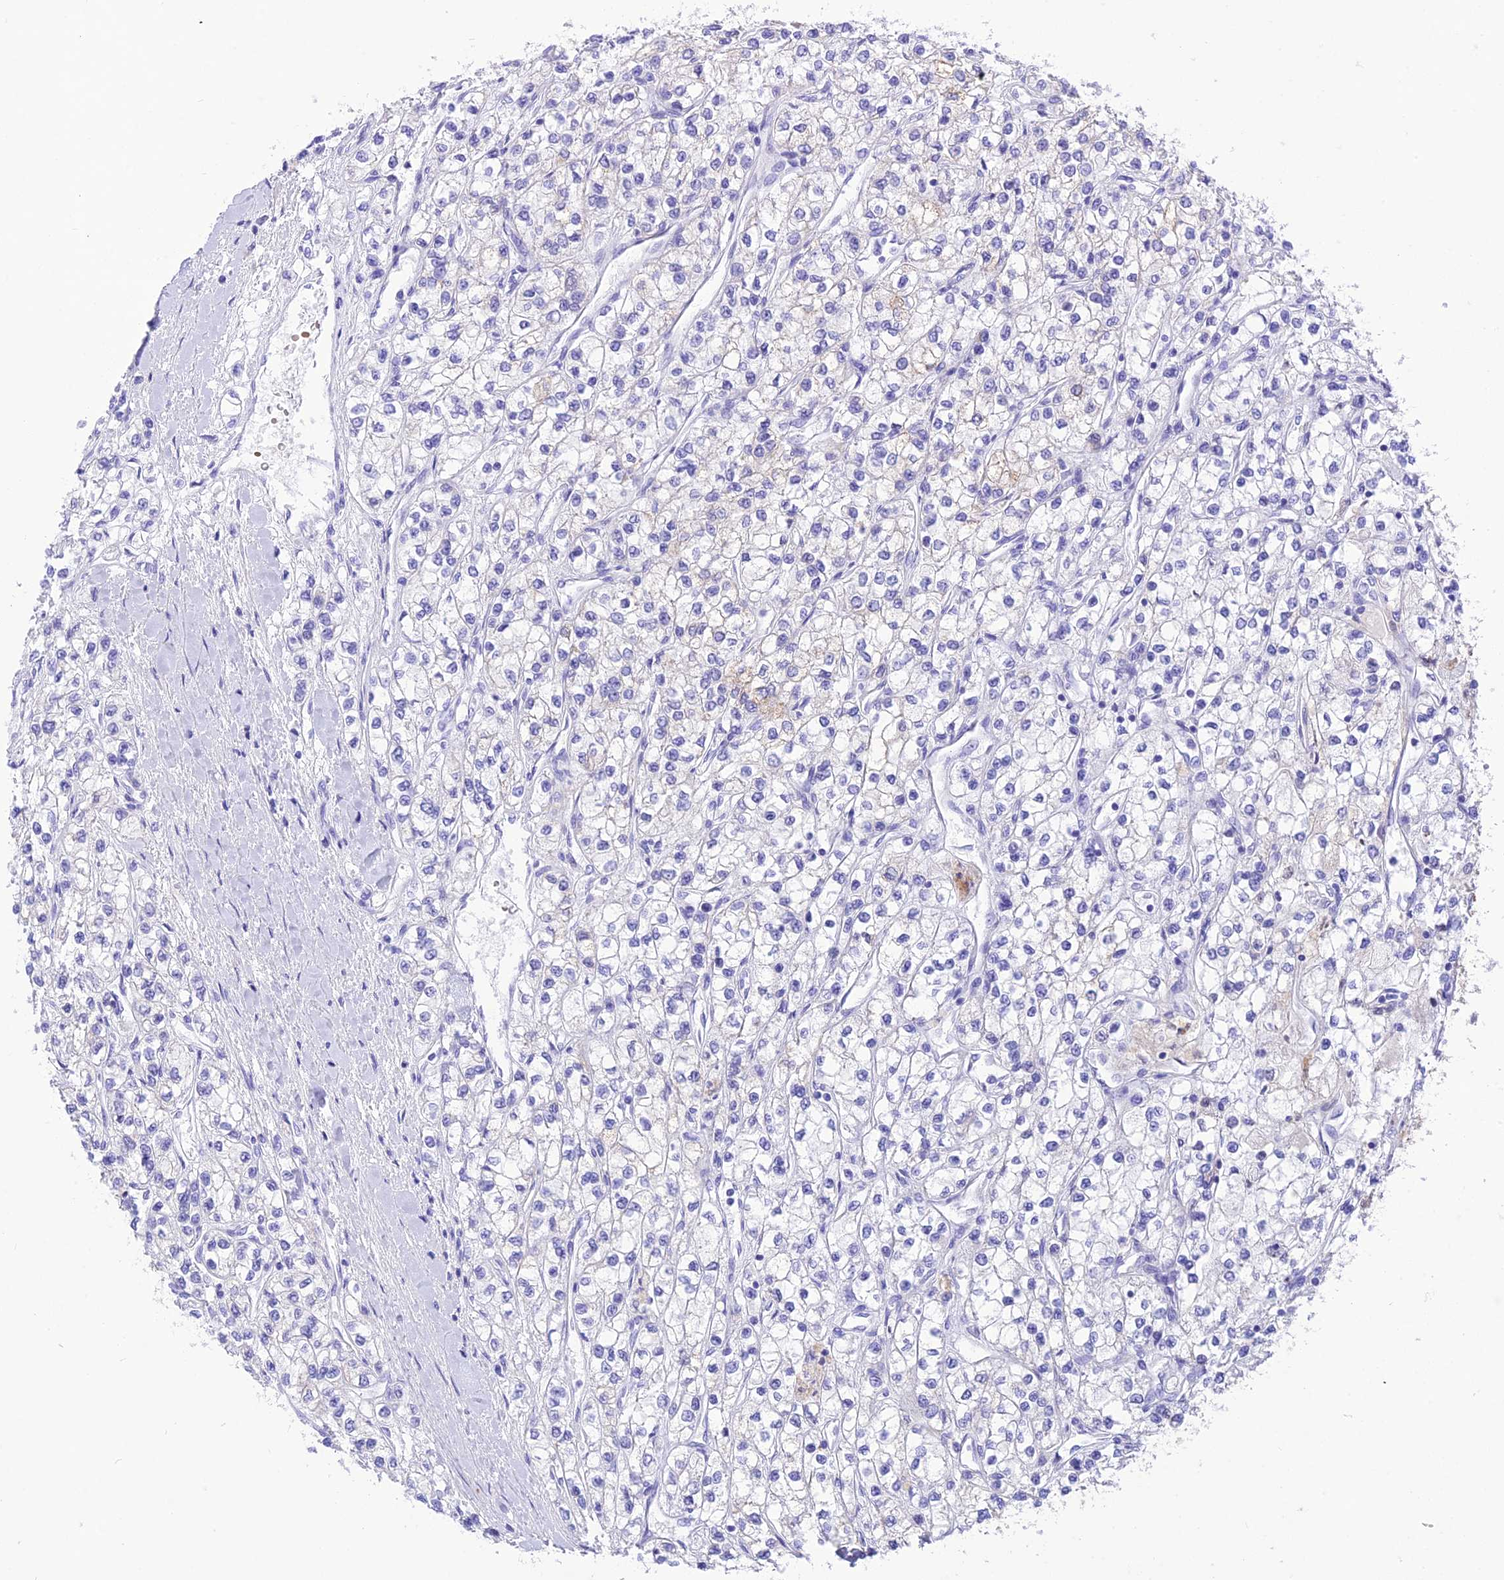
{"staining": {"intensity": "negative", "quantity": "none", "location": "none"}, "tissue": "renal cancer", "cell_type": "Tumor cells", "image_type": "cancer", "snomed": [{"axis": "morphology", "description": "Adenocarcinoma, NOS"}, {"axis": "topography", "description": "Kidney"}], "caption": "This photomicrograph is of renal cancer (adenocarcinoma) stained with IHC to label a protein in brown with the nuclei are counter-stained blue. There is no positivity in tumor cells.", "gene": "GLYATL1", "patient": {"sex": "male", "age": 80}}